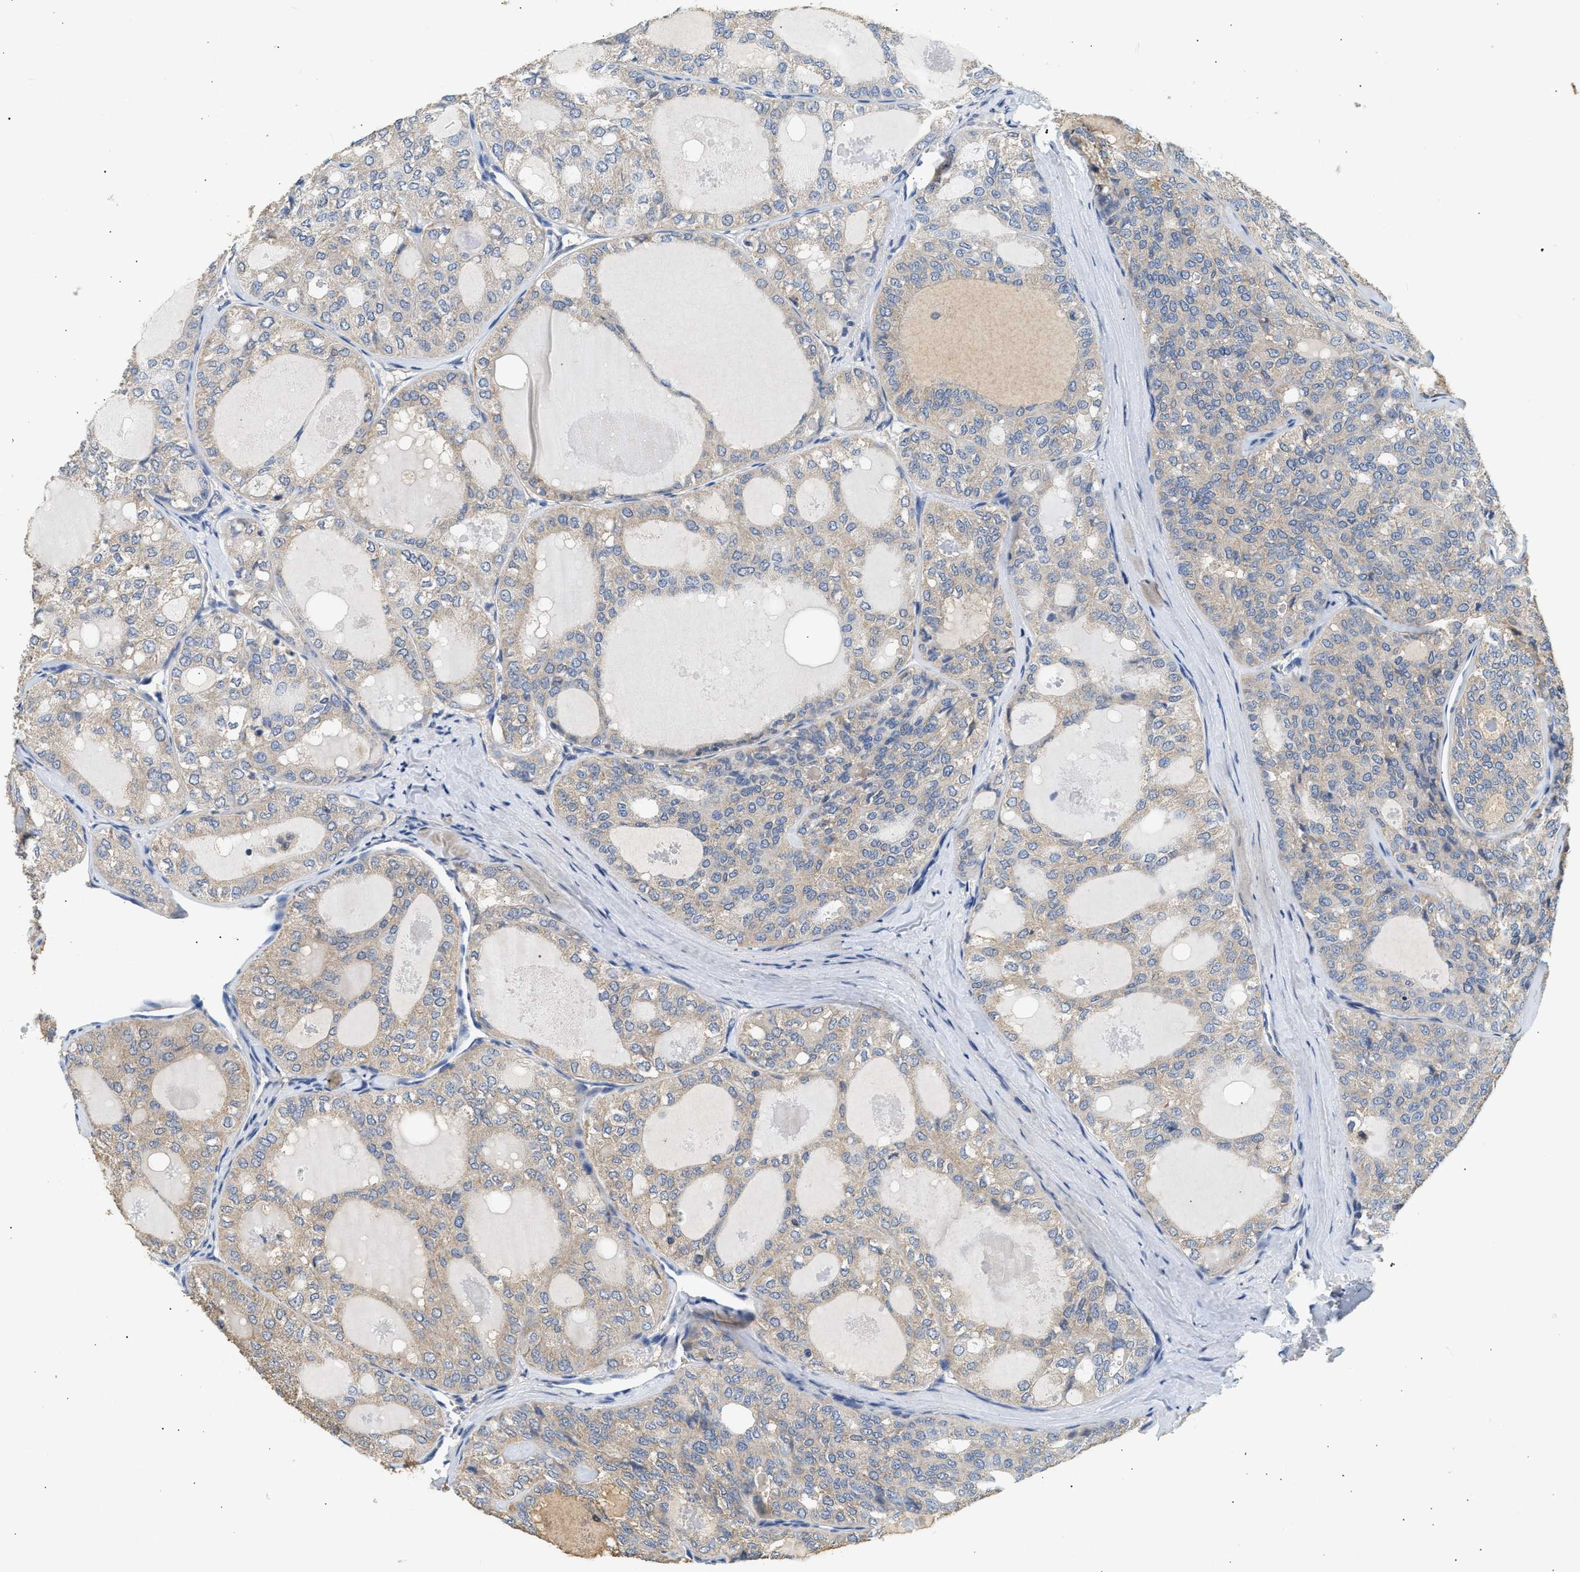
{"staining": {"intensity": "weak", "quantity": "<25%", "location": "cytoplasmic/membranous"}, "tissue": "thyroid cancer", "cell_type": "Tumor cells", "image_type": "cancer", "snomed": [{"axis": "morphology", "description": "Follicular adenoma carcinoma, NOS"}, {"axis": "topography", "description": "Thyroid gland"}], "caption": "Tumor cells are negative for protein expression in human thyroid follicular adenoma carcinoma. The staining is performed using DAB (3,3'-diaminobenzidine) brown chromogen with nuclei counter-stained in using hematoxylin.", "gene": "WDR31", "patient": {"sex": "male", "age": 75}}